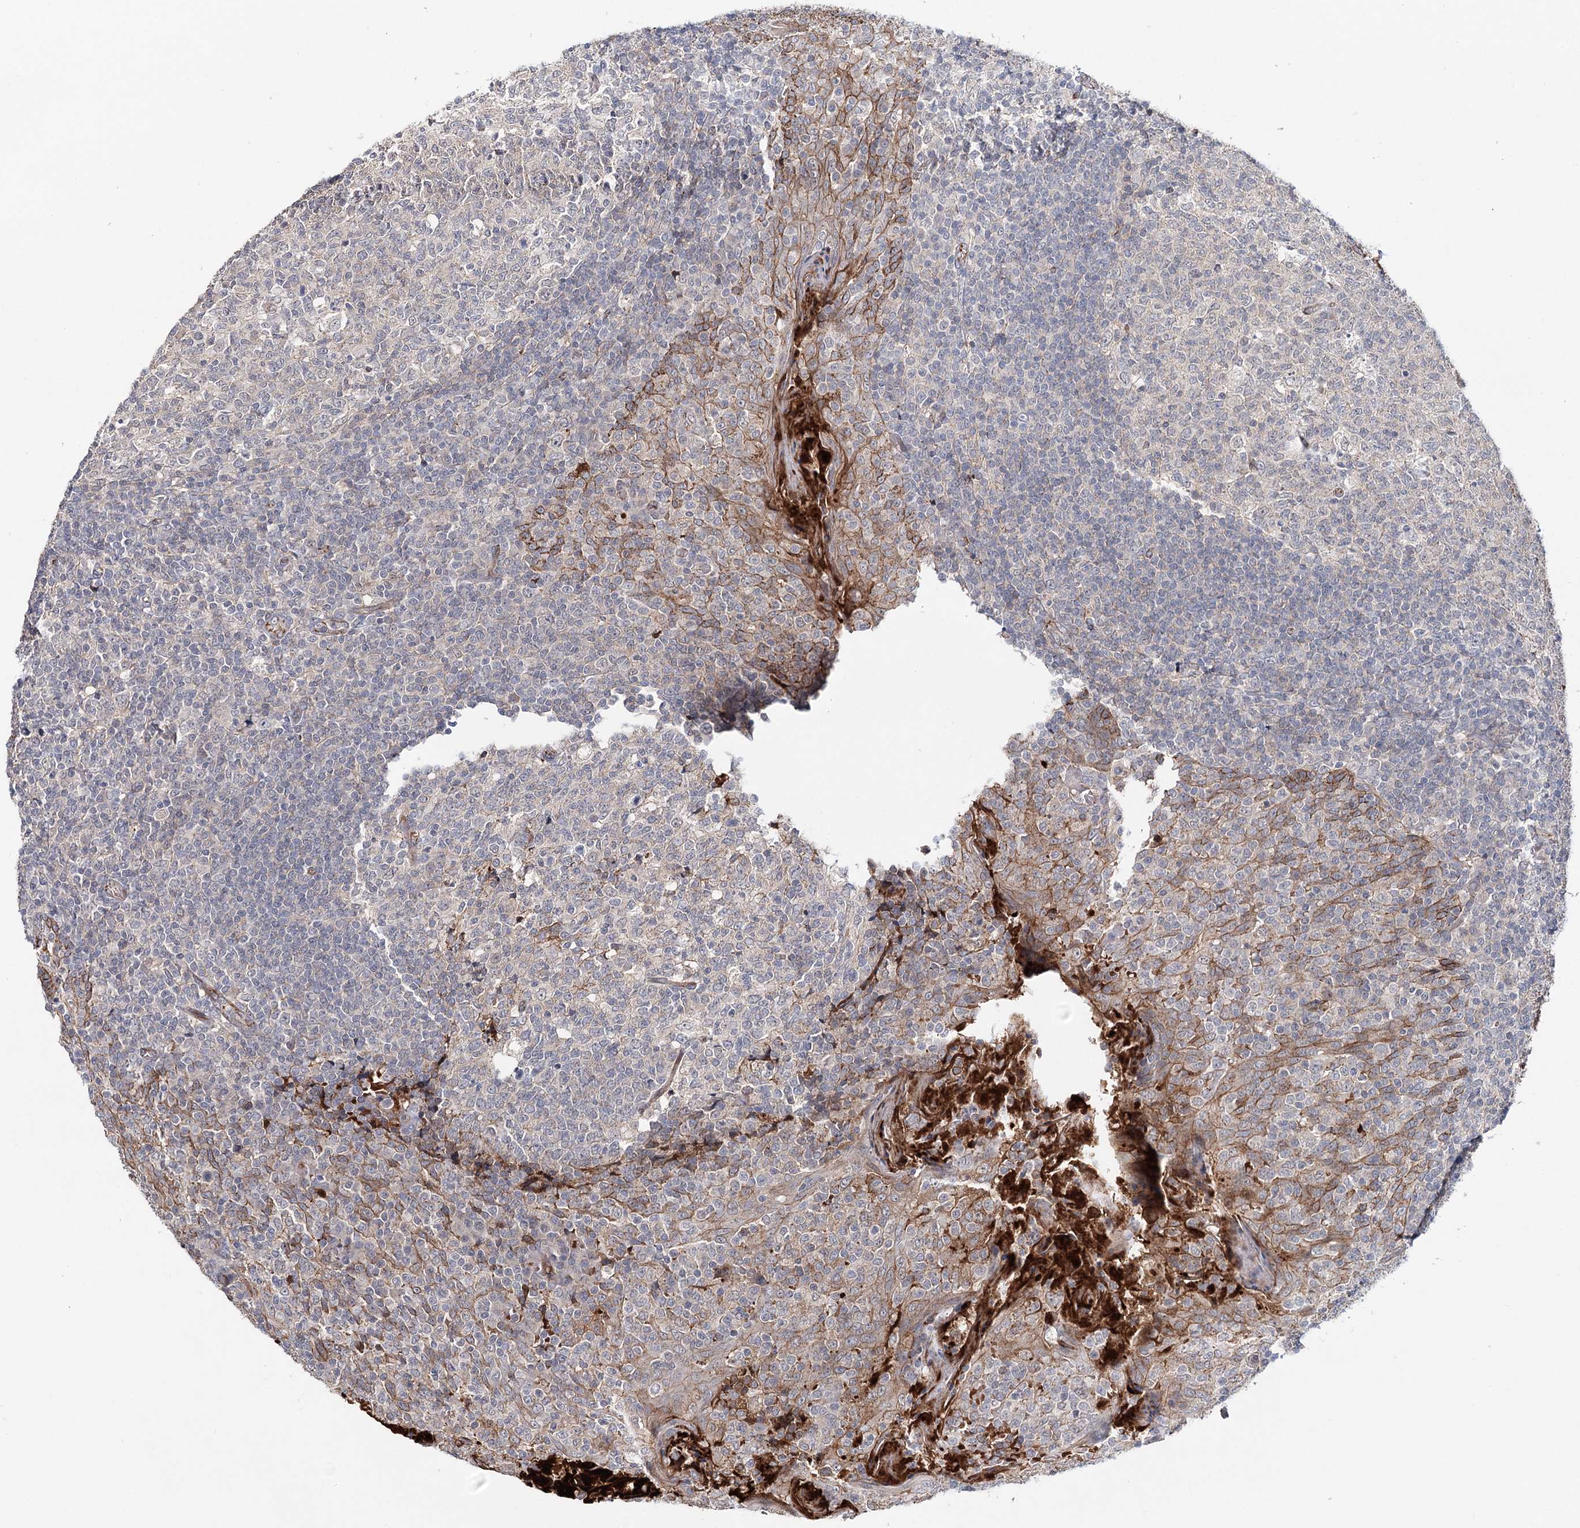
{"staining": {"intensity": "negative", "quantity": "none", "location": "none"}, "tissue": "tonsil", "cell_type": "Germinal center cells", "image_type": "normal", "snomed": [{"axis": "morphology", "description": "Normal tissue, NOS"}, {"axis": "topography", "description": "Tonsil"}], "caption": "Immunohistochemical staining of unremarkable human tonsil reveals no significant expression in germinal center cells.", "gene": "PKP4", "patient": {"sex": "female", "age": 19}}